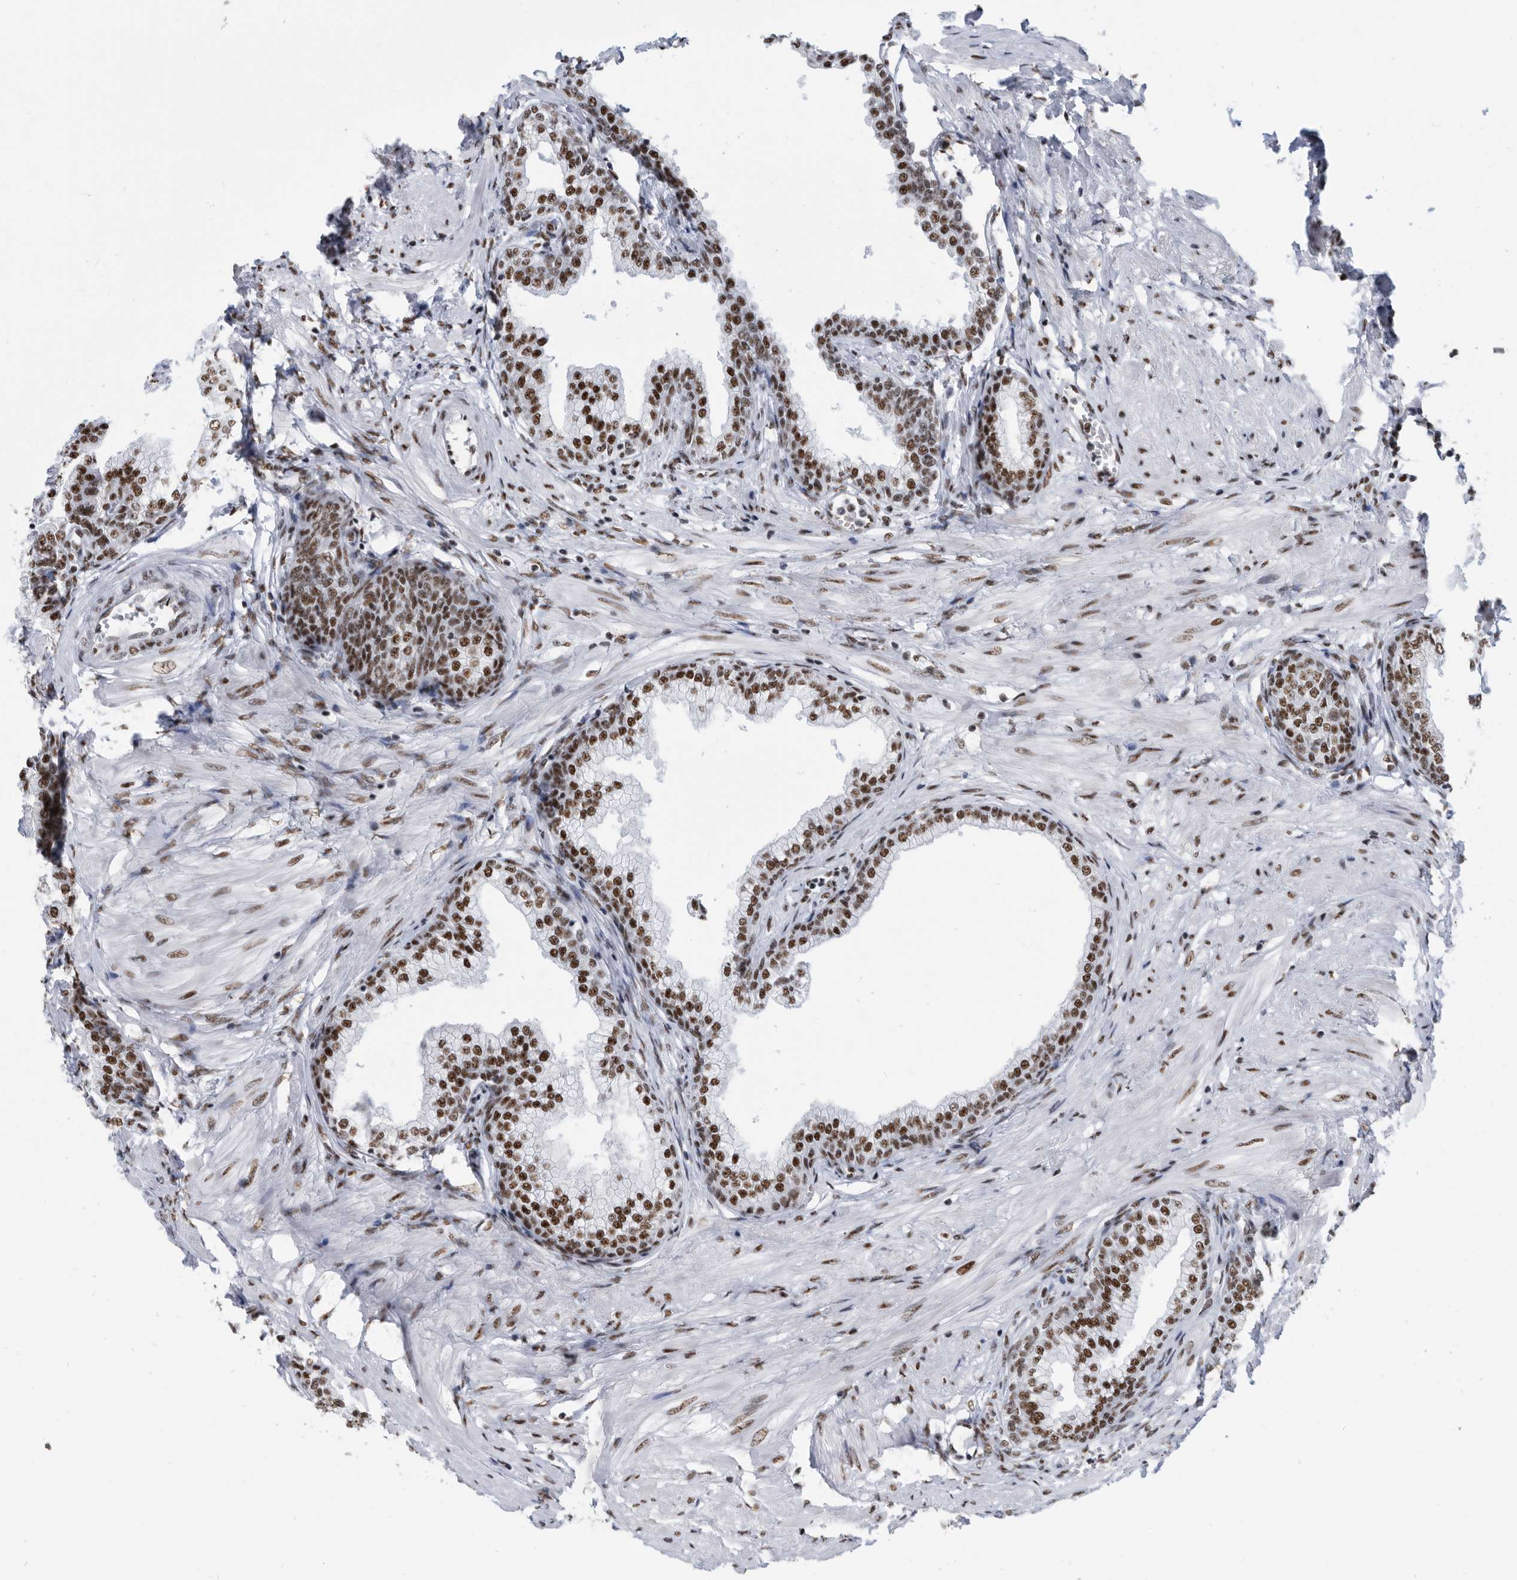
{"staining": {"intensity": "strong", "quantity": ">75%", "location": "nuclear"}, "tissue": "prostate", "cell_type": "Glandular cells", "image_type": "normal", "snomed": [{"axis": "morphology", "description": "Normal tissue, NOS"}, {"axis": "morphology", "description": "Urothelial carcinoma, Low grade"}, {"axis": "topography", "description": "Urinary bladder"}, {"axis": "topography", "description": "Prostate"}], "caption": "Human prostate stained with a protein marker exhibits strong staining in glandular cells.", "gene": "SF3A1", "patient": {"sex": "male", "age": 60}}